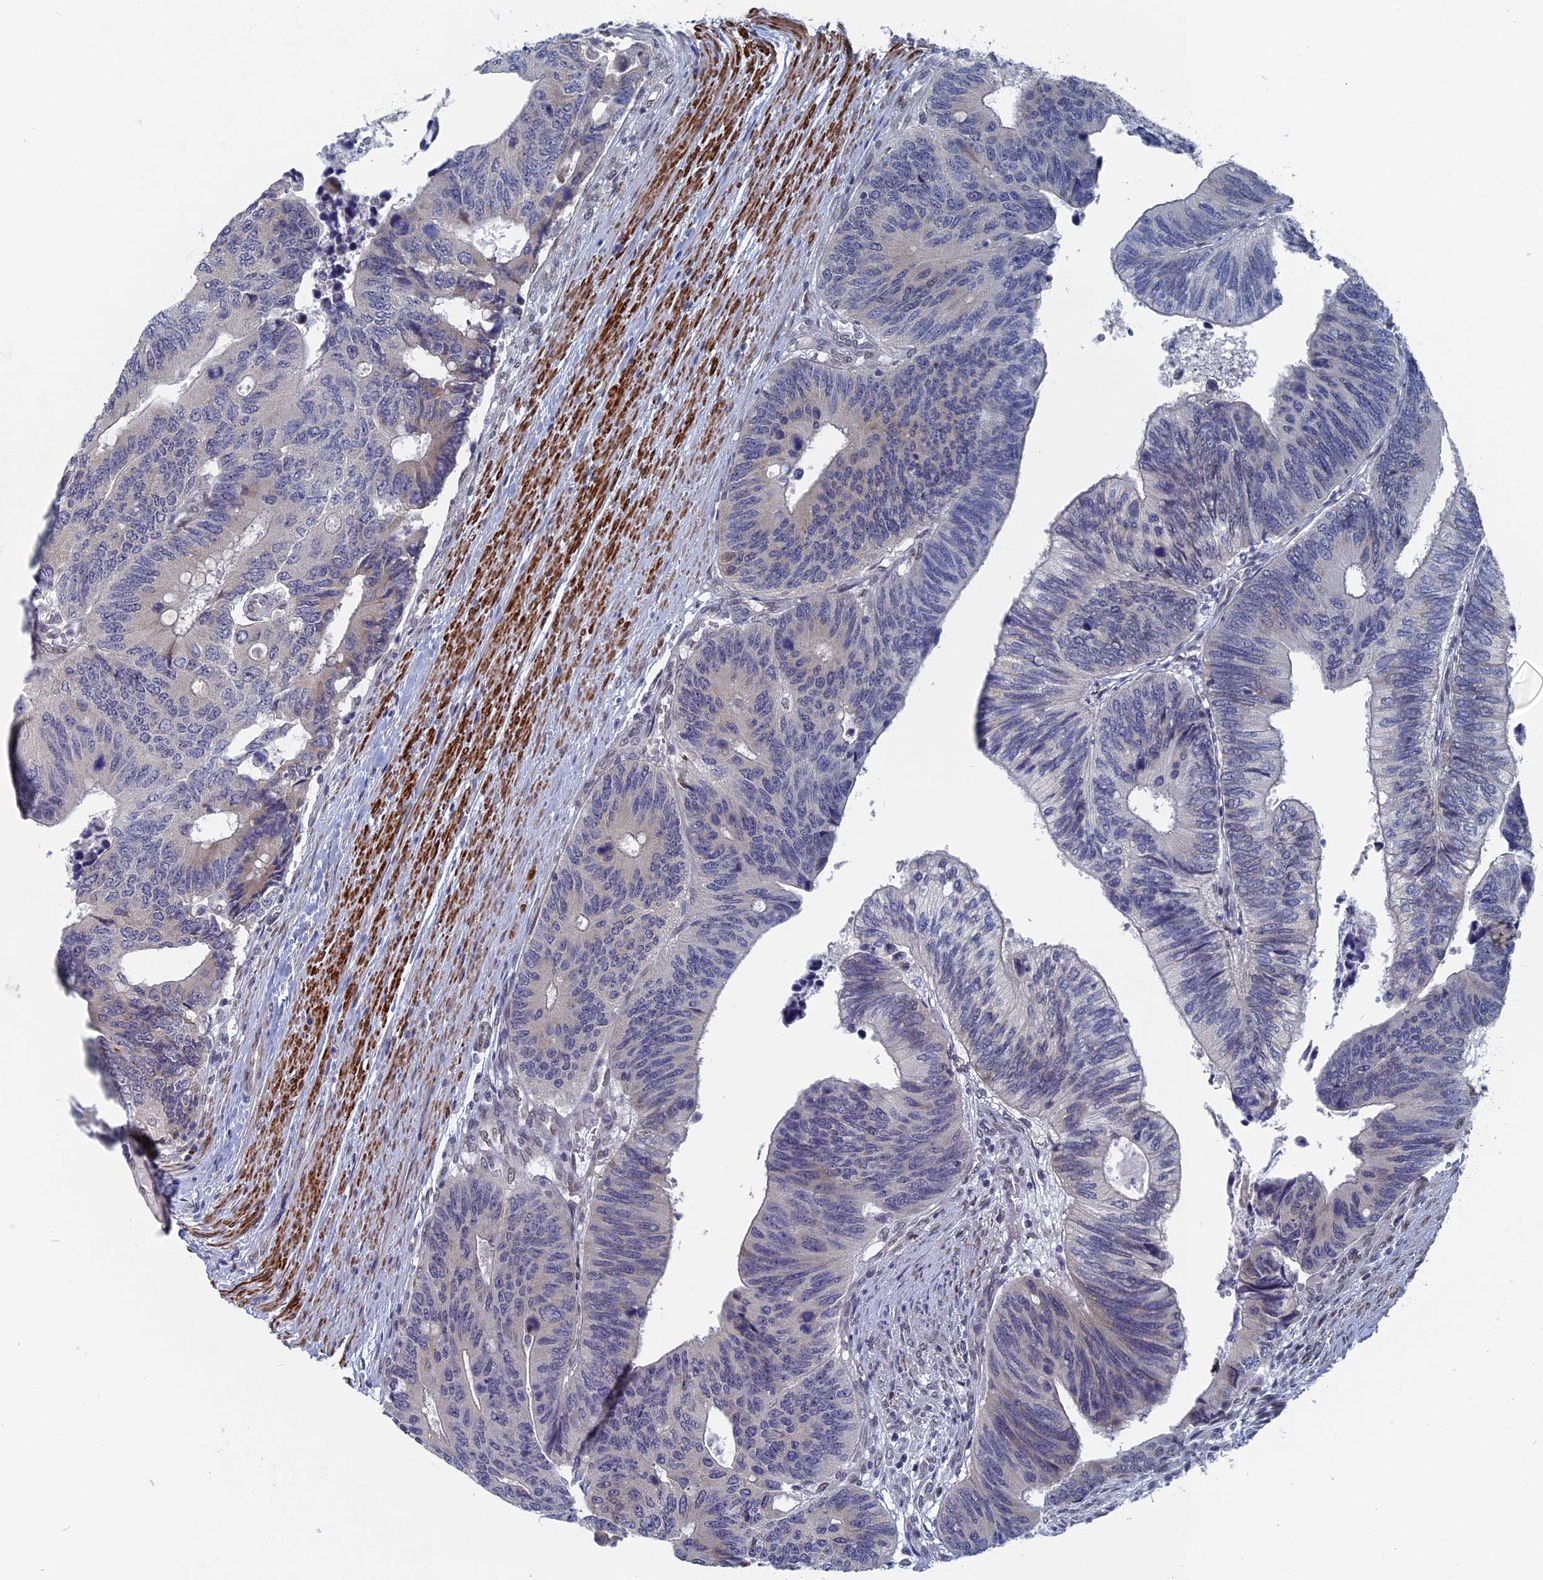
{"staining": {"intensity": "negative", "quantity": "none", "location": "none"}, "tissue": "colorectal cancer", "cell_type": "Tumor cells", "image_type": "cancer", "snomed": [{"axis": "morphology", "description": "Adenocarcinoma, NOS"}, {"axis": "topography", "description": "Colon"}], "caption": "Colorectal cancer (adenocarcinoma) was stained to show a protein in brown. There is no significant staining in tumor cells.", "gene": "MTRF1", "patient": {"sex": "male", "age": 87}}